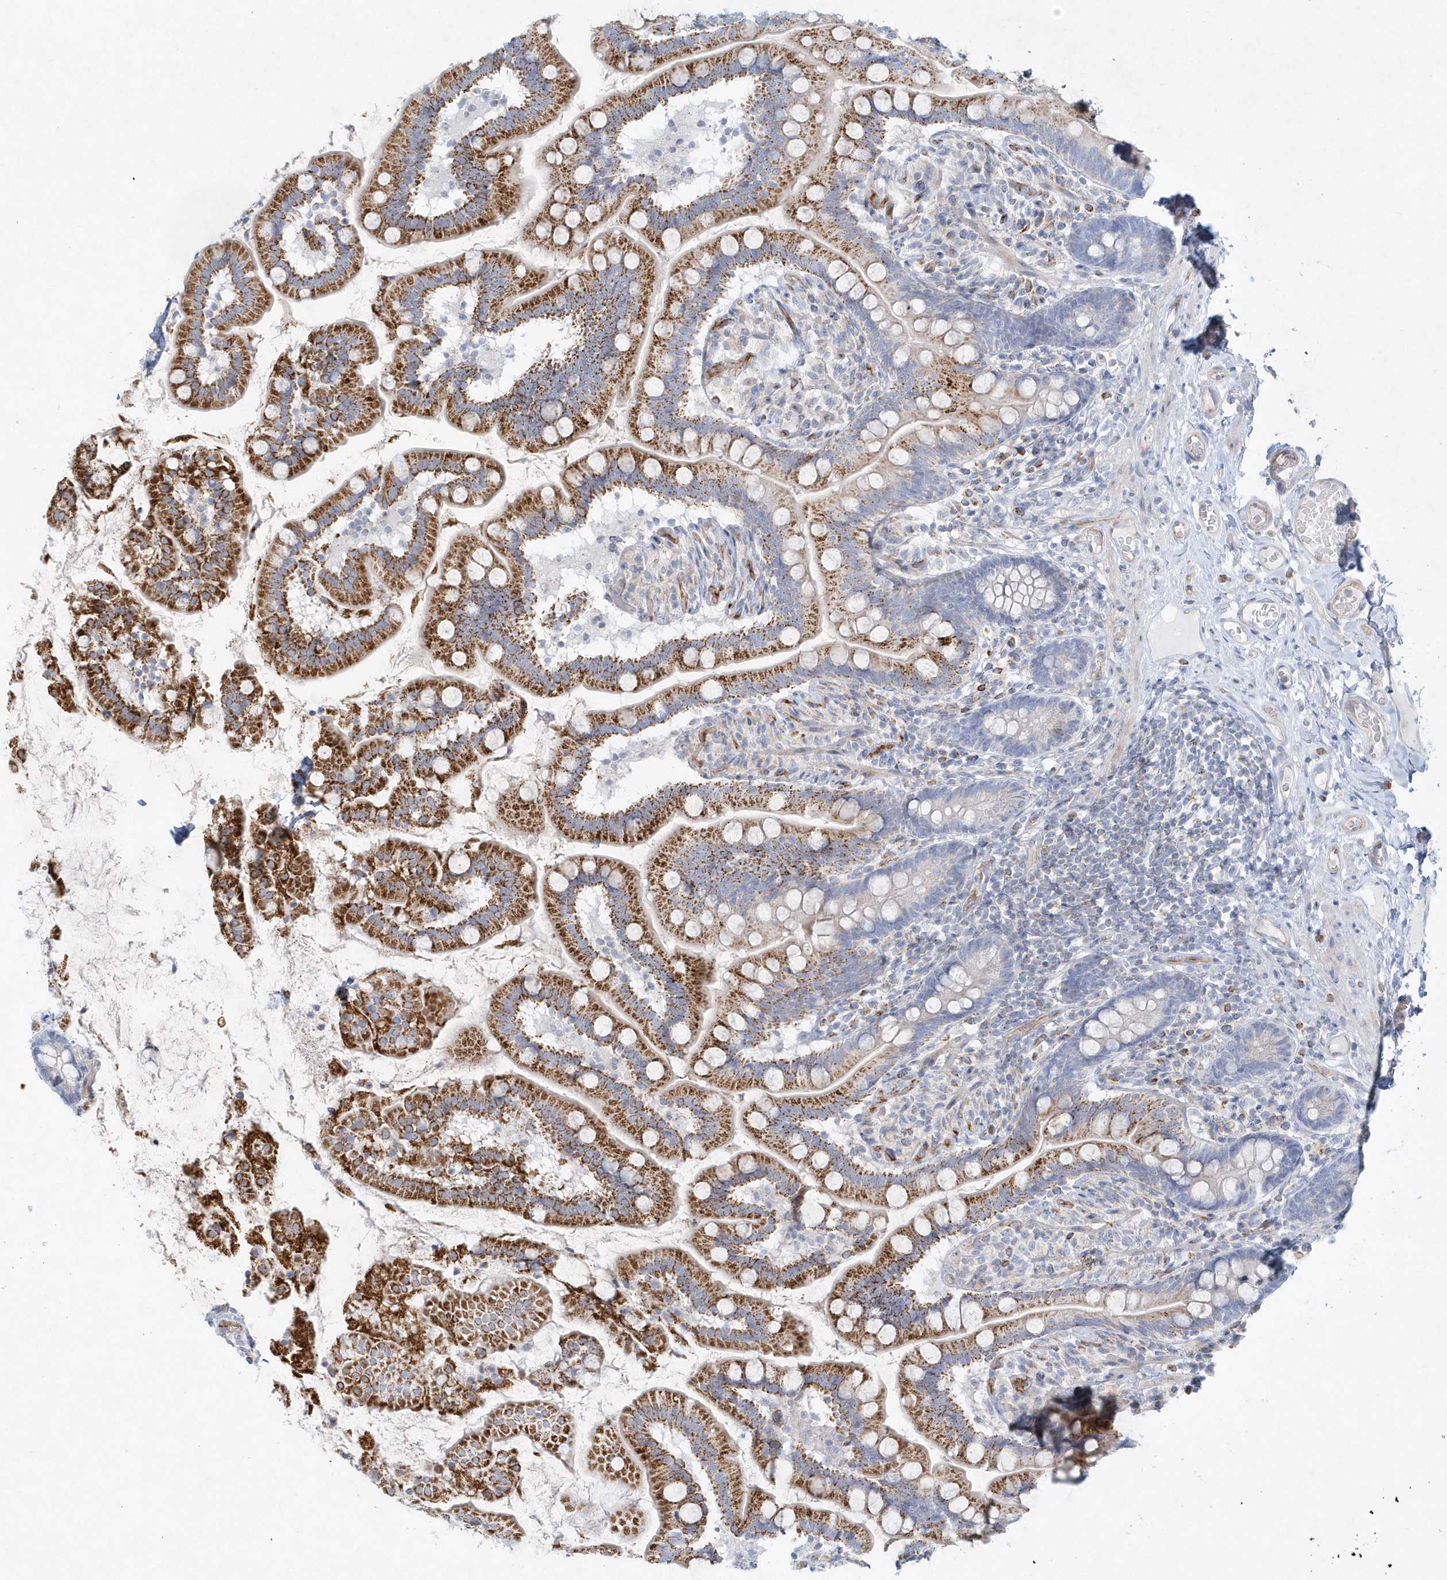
{"staining": {"intensity": "moderate", "quantity": "25%-75%", "location": "cytoplasmic/membranous"}, "tissue": "small intestine", "cell_type": "Glandular cells", "image_type": "normal", "snomed": [{"axis": "morphology", "description": "Normal tissue, NOS"}, {"axis": "topography", "description": "Small intestine"}], "caption": "High-power microscopy captured an immunohistochemistry (IHC) micrograph of normal small intestine, revealing moderate cytoplasmic/membranous positivity in about 25%-75% of glandular cells. Nuclei are stained in blue.", "gene": "DNAH1", "patient": {"sex": "female", "age": 64}}